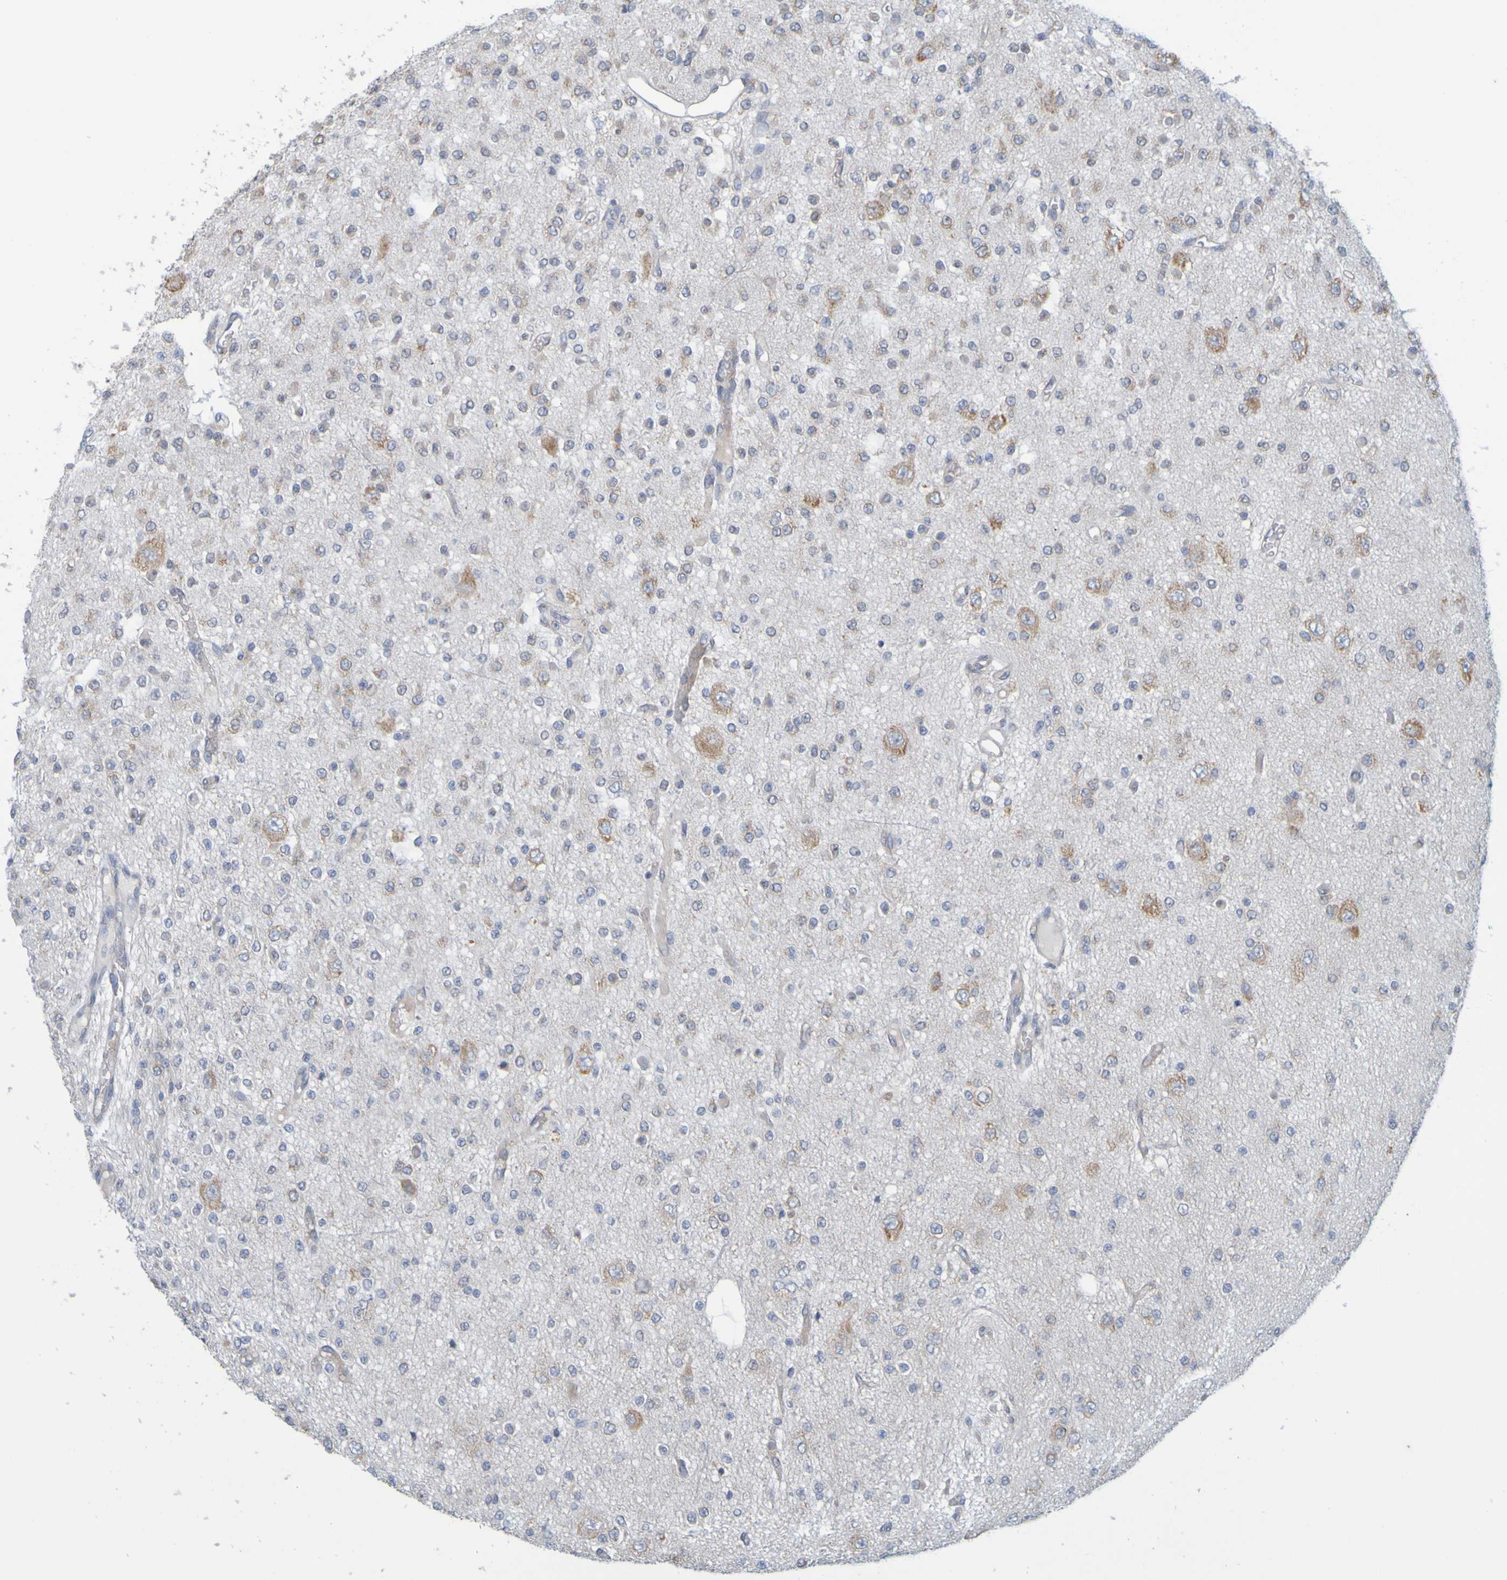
{"staining": {"intensity": "moderate", "quantity": "25%-75%", "location": "cytoplasmic/membranous"}, "tissue": "glioma", "cell_type": "Tumor cells", "image_type": "cancer", "snomed": [{"axis": "morphology", "description": "Glioma, malignant, Low grade"}, {"axis": "topography", "description": "Brain"}], "caption": "High-power microscopy captured an immunohistochemistry micrograph of low-grade glioma (malignant), revealing moderate cytoplasmic/membranous expression in approximately 25%-75% of tumor cells. (DAB (3,3'-diaminobenzidine) = brown stain, brightfield microscopy at high magnification).", "gene": "MOGS", "patient": {"sex": "male", "age": 38}}